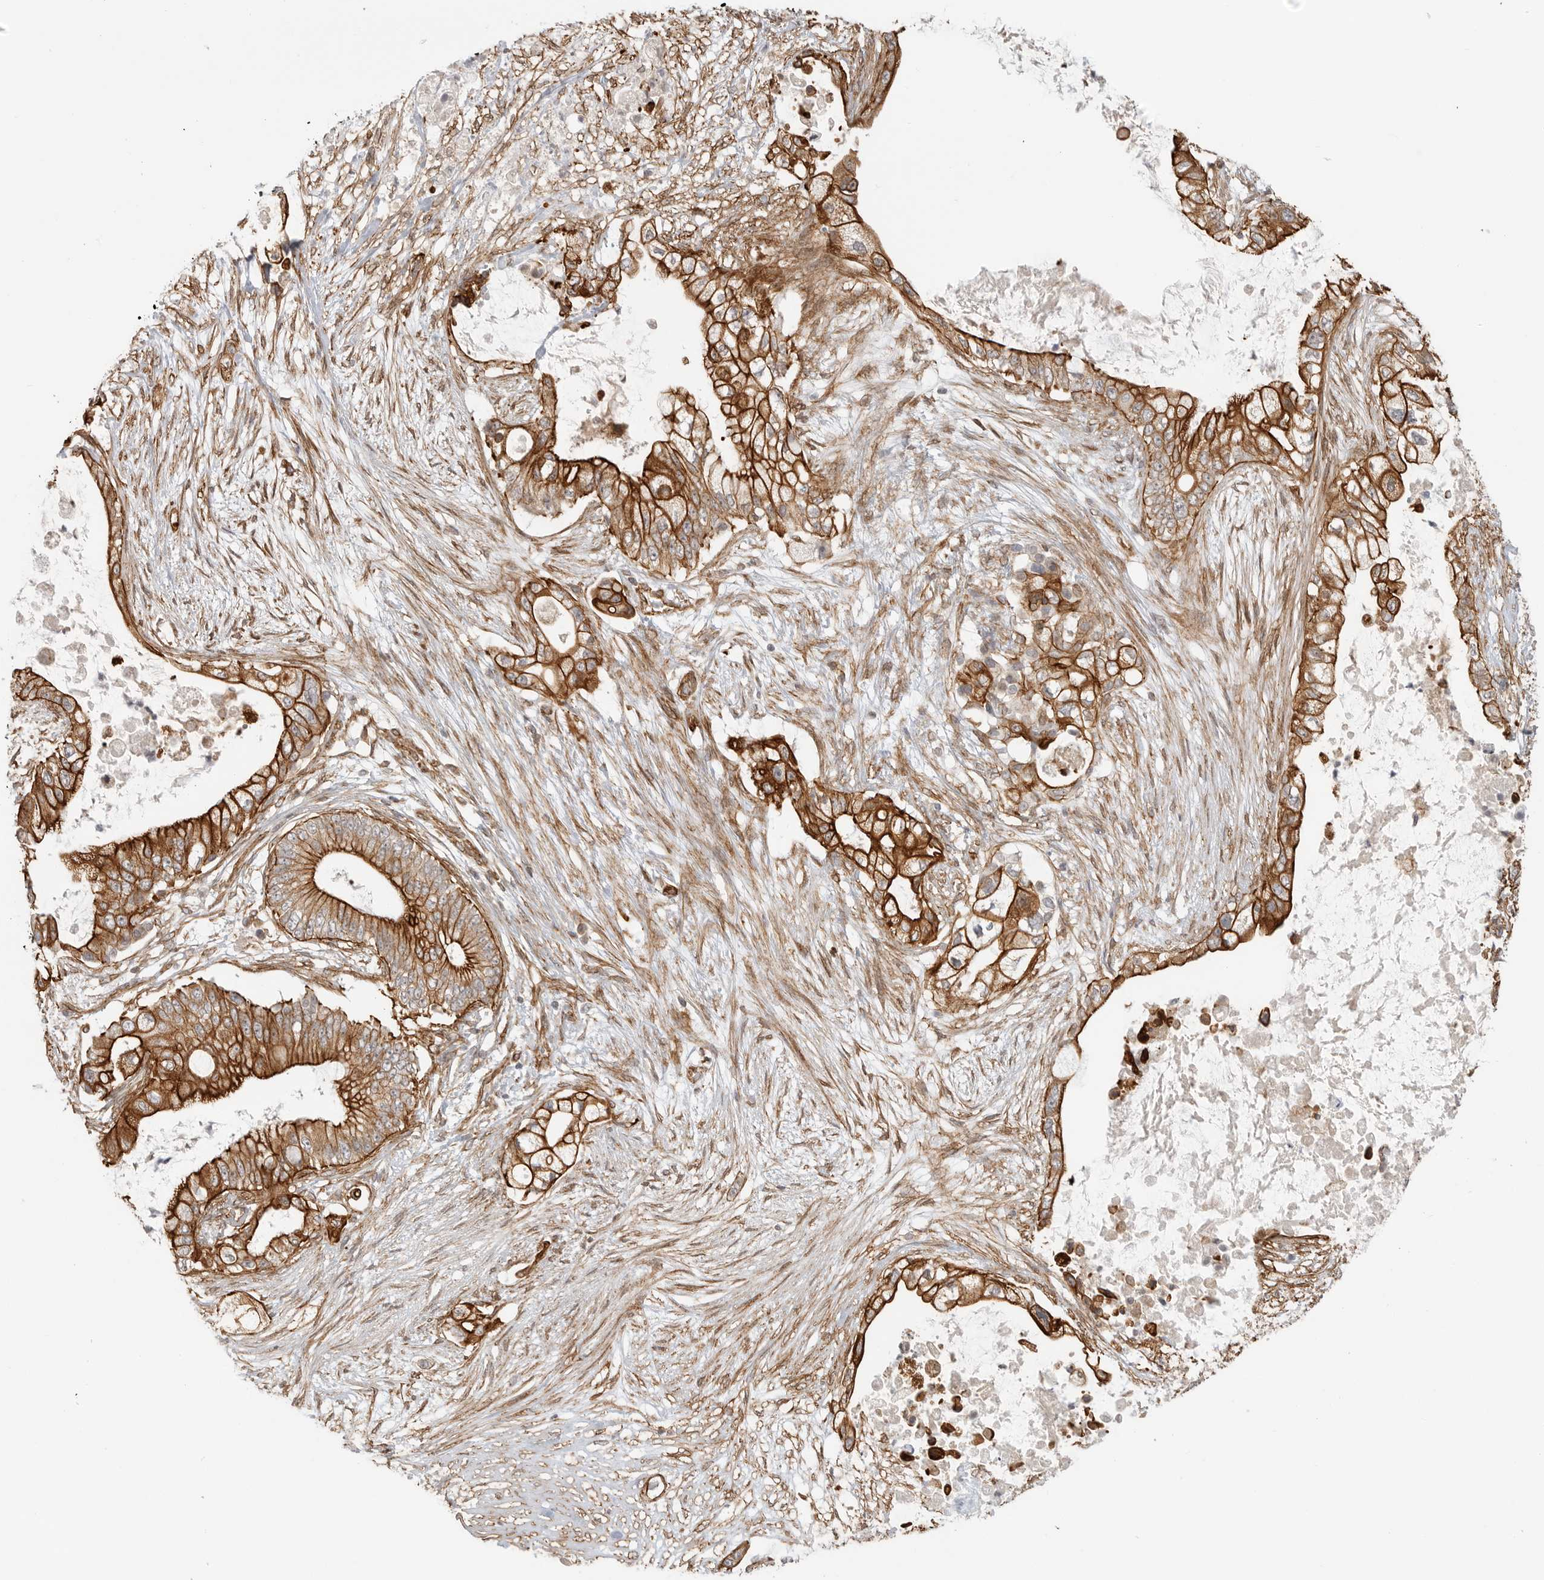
{"staining": {"intensity": "strong", "quantity": ">75%", "location": "cytoplasmic/membranous"}, "tissue": "pancreatic cancer", "cell_type": "Tumor cells", "image_type": "cancer", "snomed": [{"axis": "morphology", "description": "Adenocarcinoma, NOS"}, {"axis": "topography", "description": "Pancreas"}], "caption": "Immunohistochemical staining of pancreatic cancer (adenocarcinoma) reveals high levels of strong cytoplasmic/membranous protein staining in approximately >75% of tumor cells.", "gene": "ATOH7", "patient": {"sex": "male", "age": 53}}